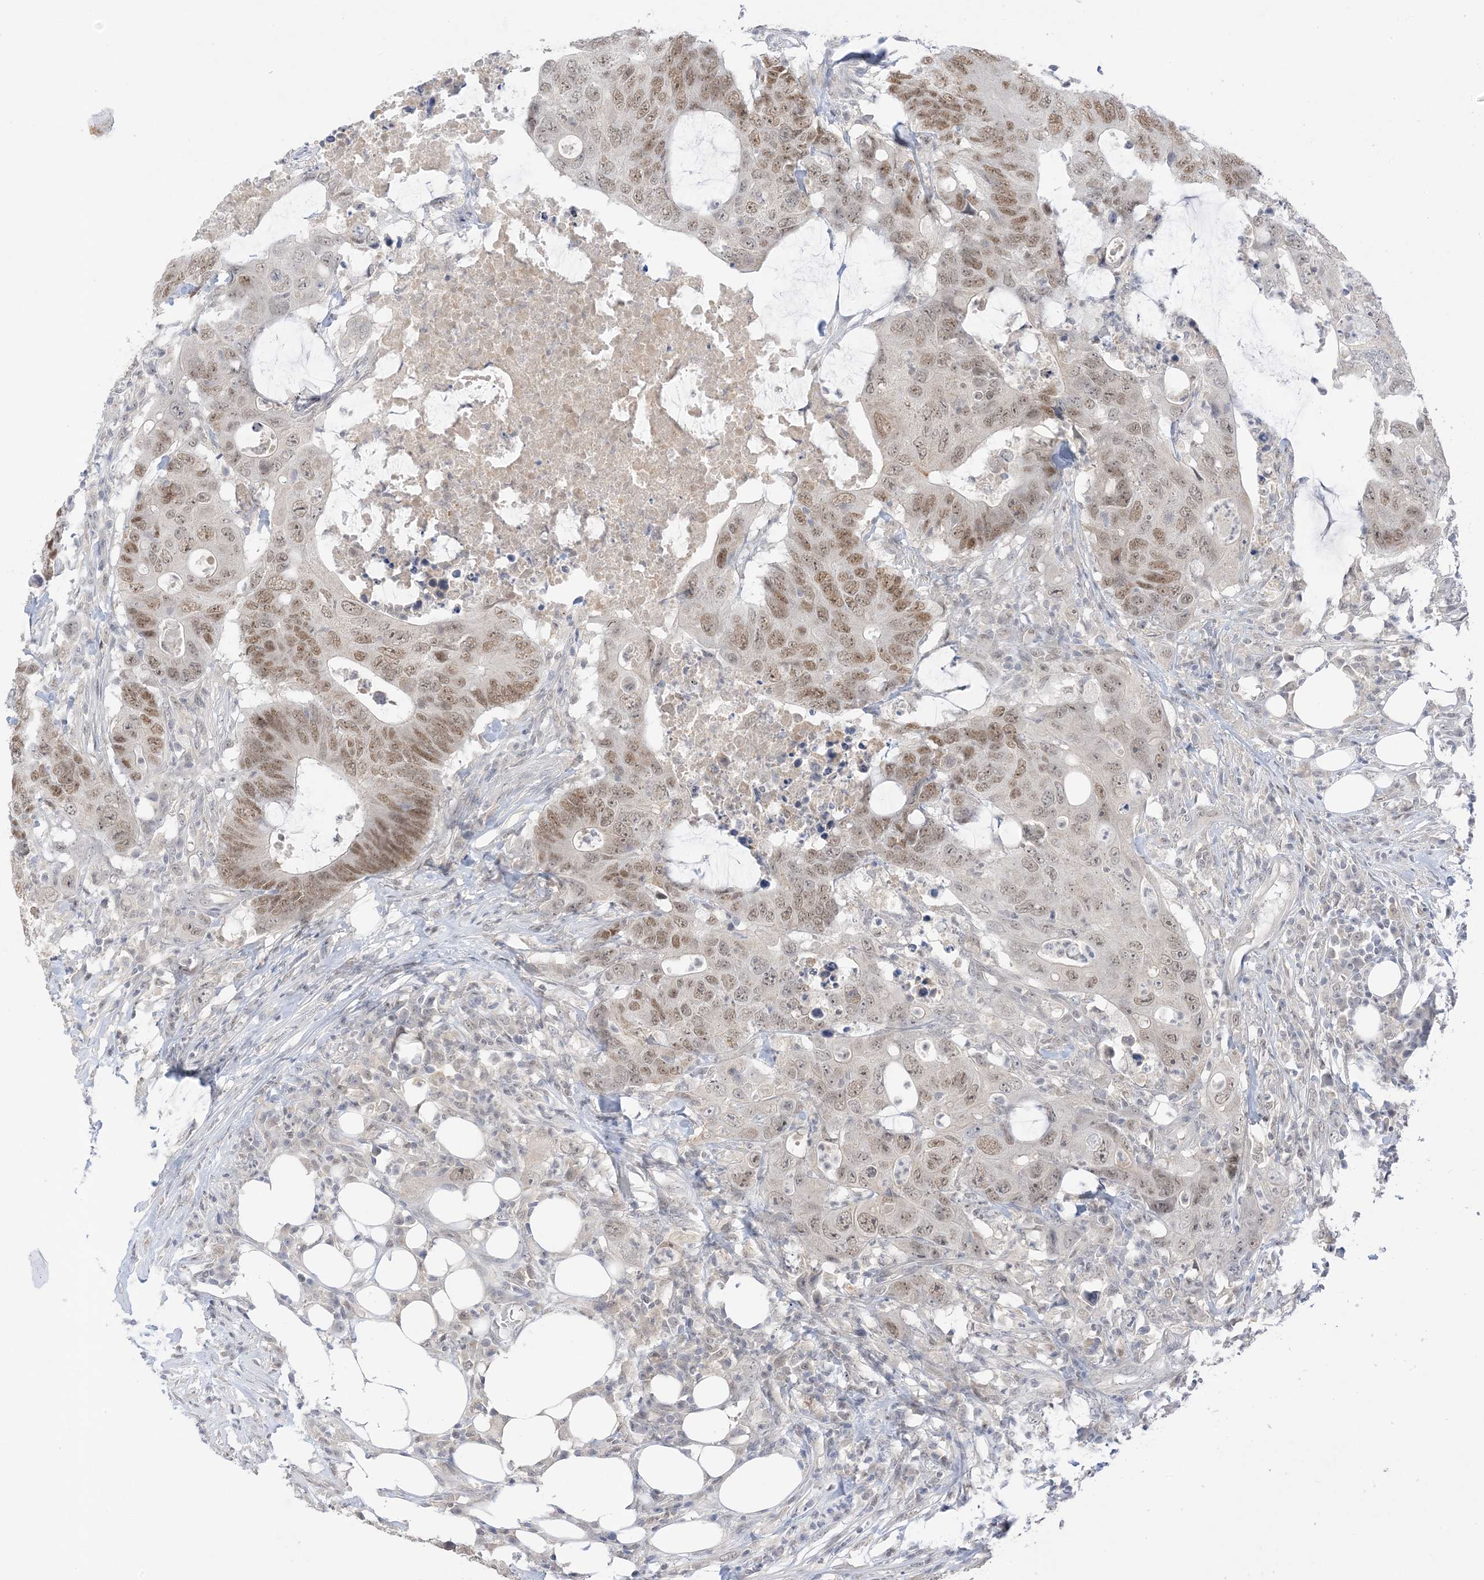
{"staining": {"intensity": "moderate", "quantity": ">75%", "location": "nuclear"}, "tissue": "colorectal cancer", "cell_type": "Tumor cells", "image_type": "cancer", "snomed": [{"axis": "morphology", "description": "Adenocarcinoma, NOS"}, {"axis": "topography", "description": "Colon"}], "caption": "There is medium levels of moderate nuclear staining in tumor cells of adenocarcinoma (colorectal), as demonstrated by immunohistochemical staining (brown color).", "gene": "MSL3", "patient": {"sex": "male", "age": 71}}